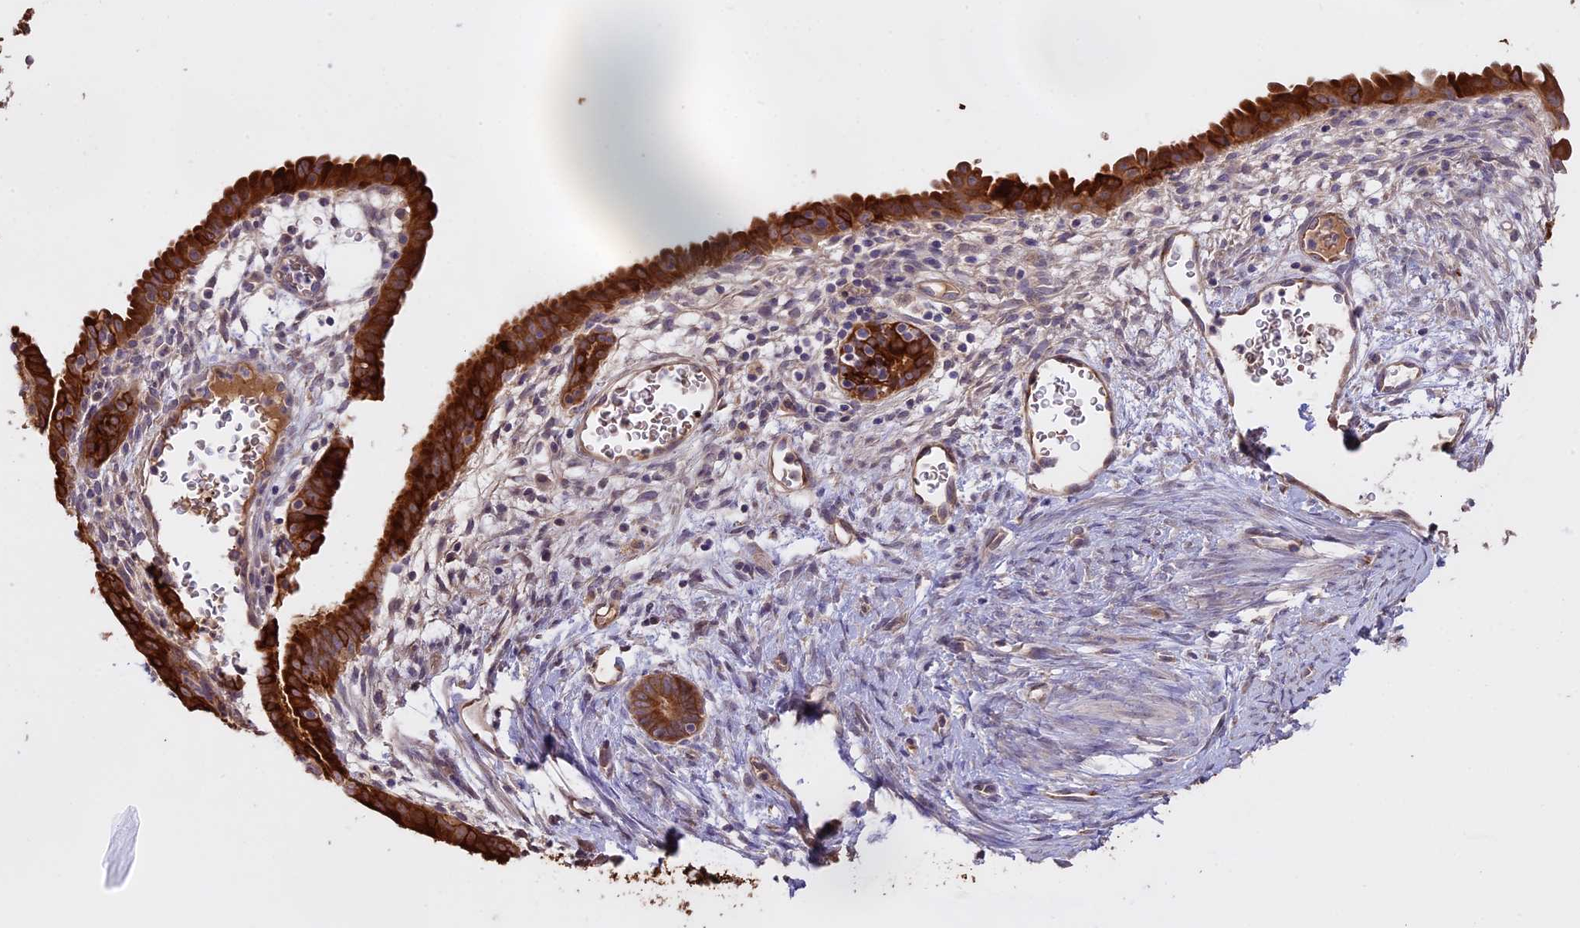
{"staining": {"intensity": "strong", "quantity": ">75%", "location": "cytoplasmic/membranous"}, "tissue": "endometrial cancer", "cell_type": "Tumor cells", "image_type": "cancer", "snomed": [{"axis": "morphology", "description": "Adenocarcinoma, NOS"}, {"axis": "topography", "description": "Endometrium"}], "caption": "Endometrial cancer (adenocarcinoma) stained with a brown dye demonstrates strong cytoplasmic/membranous positive staining in approximately >75% of tumor cells.", "gene": "WFDC2", "patient": {"sex": "female", "age": 51}}